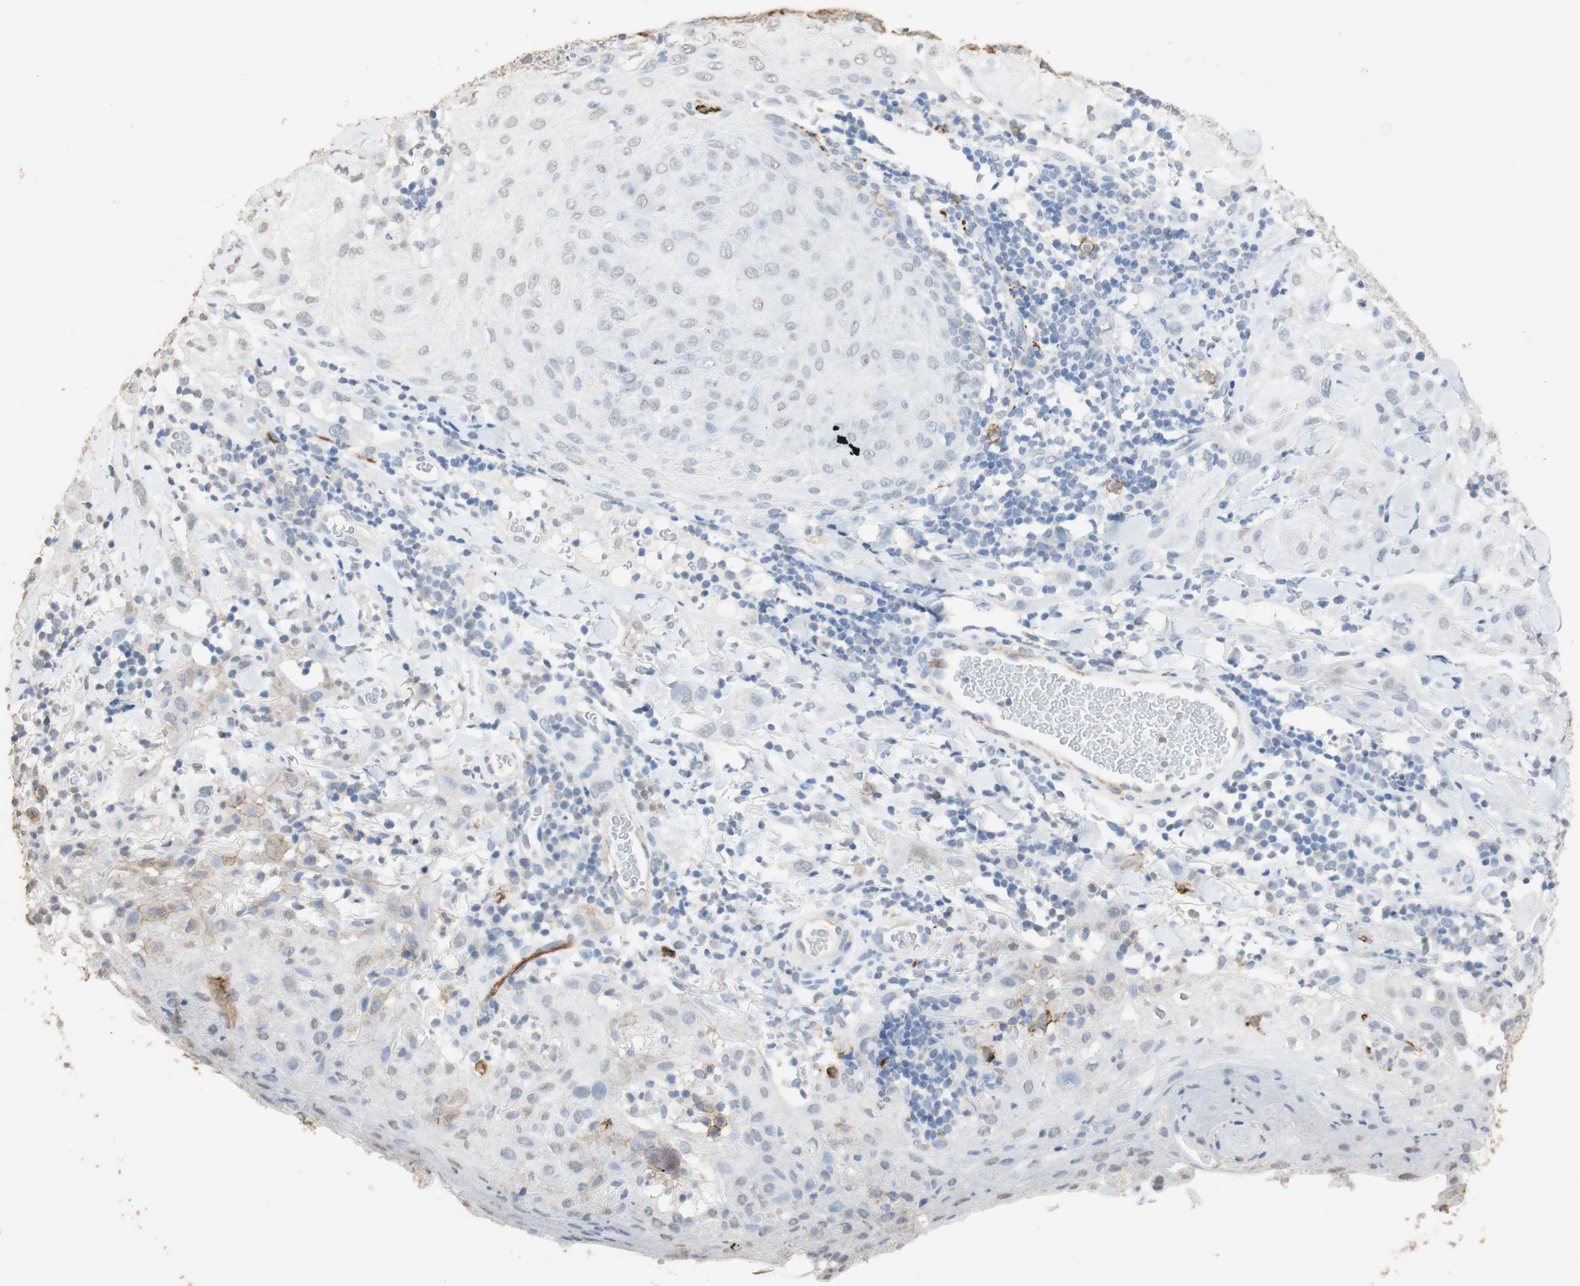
{"staining": {"intensity": "moderate", "quantity": "<25%", "location": "cytoplasmic/membranous"}, "tissue": "skin cancer", "cell_type": "Tumor cells", "image_type": "cancer", "snomed": [{"axis": "morphology", "description": "Squamous cell carcinoma, NOS"}, {"axis": "topography", "description": "Skin"}], "caption": "Immunohistochemical staining of human skin cancer demonstrates moderate cytoplasmic/membranous protein expression in approximately <25% of tumor cells.", "gene": "L1CAM", "patient": {"sex": "male", "age": 24}}